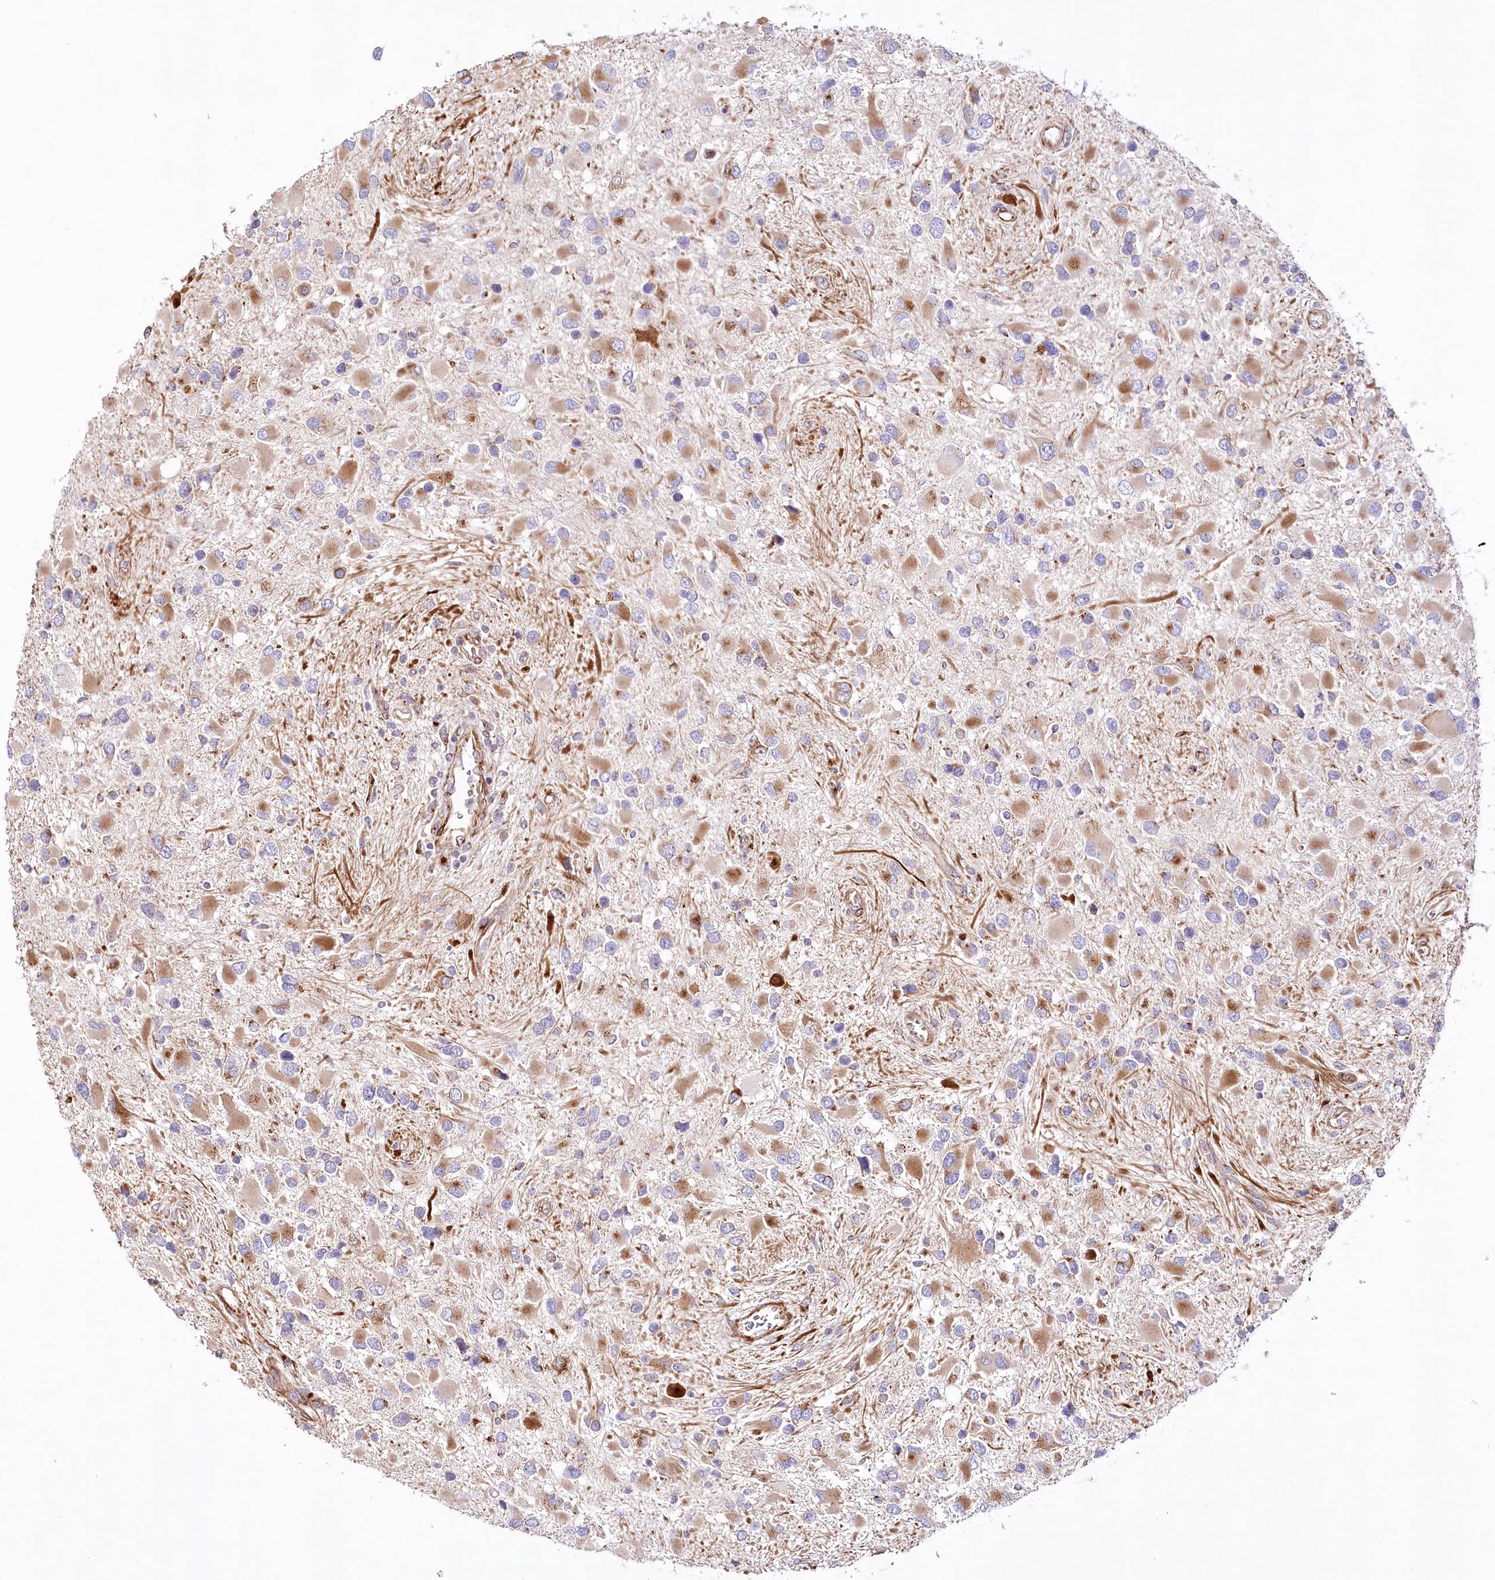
{"staining": {"intensity": "moderate", "quantity": "25%-75%", "location": "cytoplasmic/membranous"}, "tissue": "glioma", "cell_type": "Tumor cells", "image_type": "cancer", "snomed": [{"axis": "morphology", "description": "Glioma, malignant, High grade"}, {"axis": "topography", "description": "Brain"}], "caption": "Moderate cytoplasmic/membranous staining is identified in about 25%-75% of tumor cells in glioma. (brown staining indicates protein expression, while blue staining denotes nuclei).", "gene": "ABRAXAS2", "patient": {"sex": "male", "age": 53}}